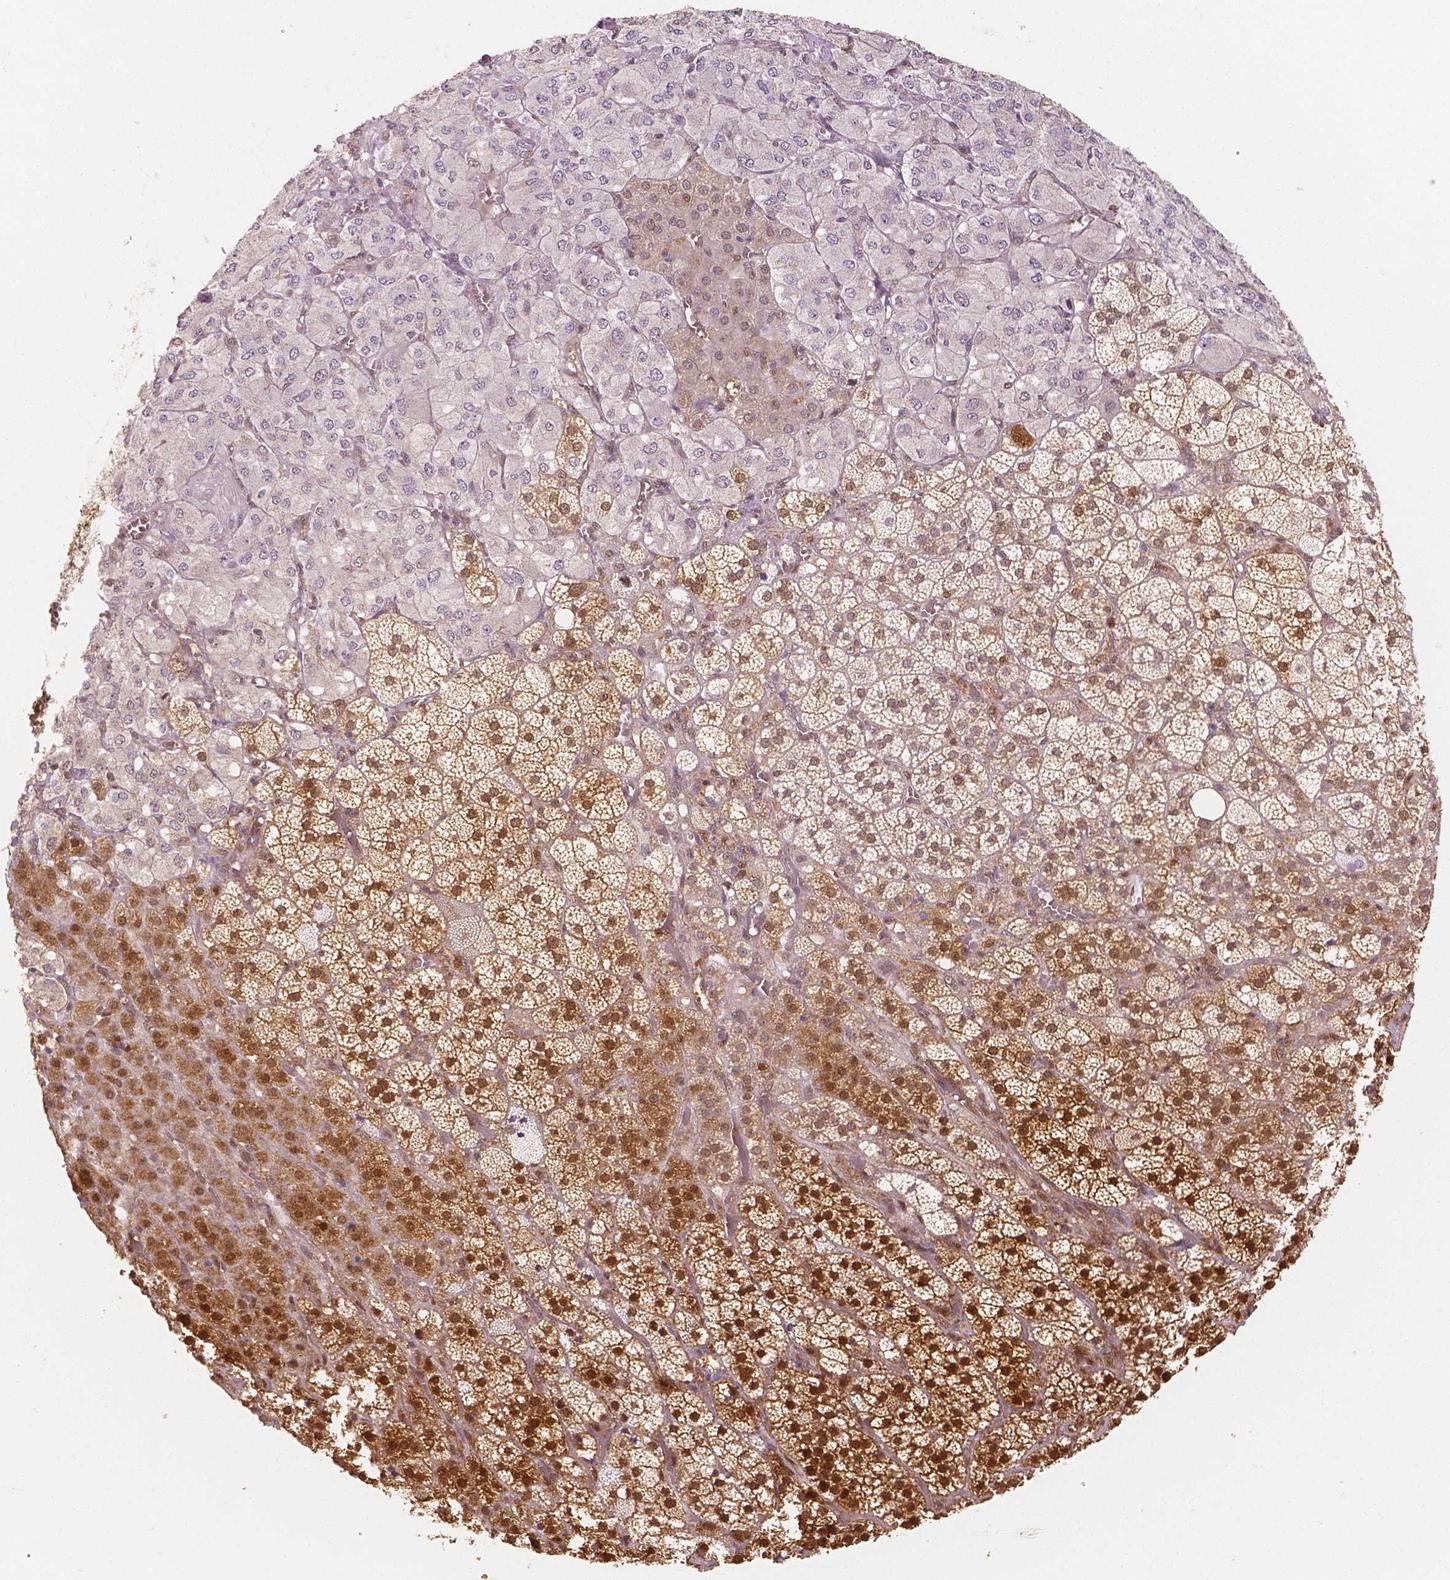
{"staining": {"intensity": "strong", "quantity": "25%-75%", "location": "cytoplasmic/membranous,nuclear"}, "tissue": "adrenal gland", "cell_type": "Glandular cells", "image_type": "normal", "snomed": [{"axis": "morphology", "description": "Normal tissue, NOS"}, {"axis": "topography", "description": "Adrenal gland"}], "caption": "Glandular cells demonstrate high levels of strong cytoplasmic/membranous,nuclear staining in about 25%-75% of cells in benign human adrenal gland. (Stains: DAB in brown, nuclei in blue, Microscopy: brightfield microscopy at high magnification).", "gene": "NAPRT", "patient": {"sex": "female", "age": 60}}